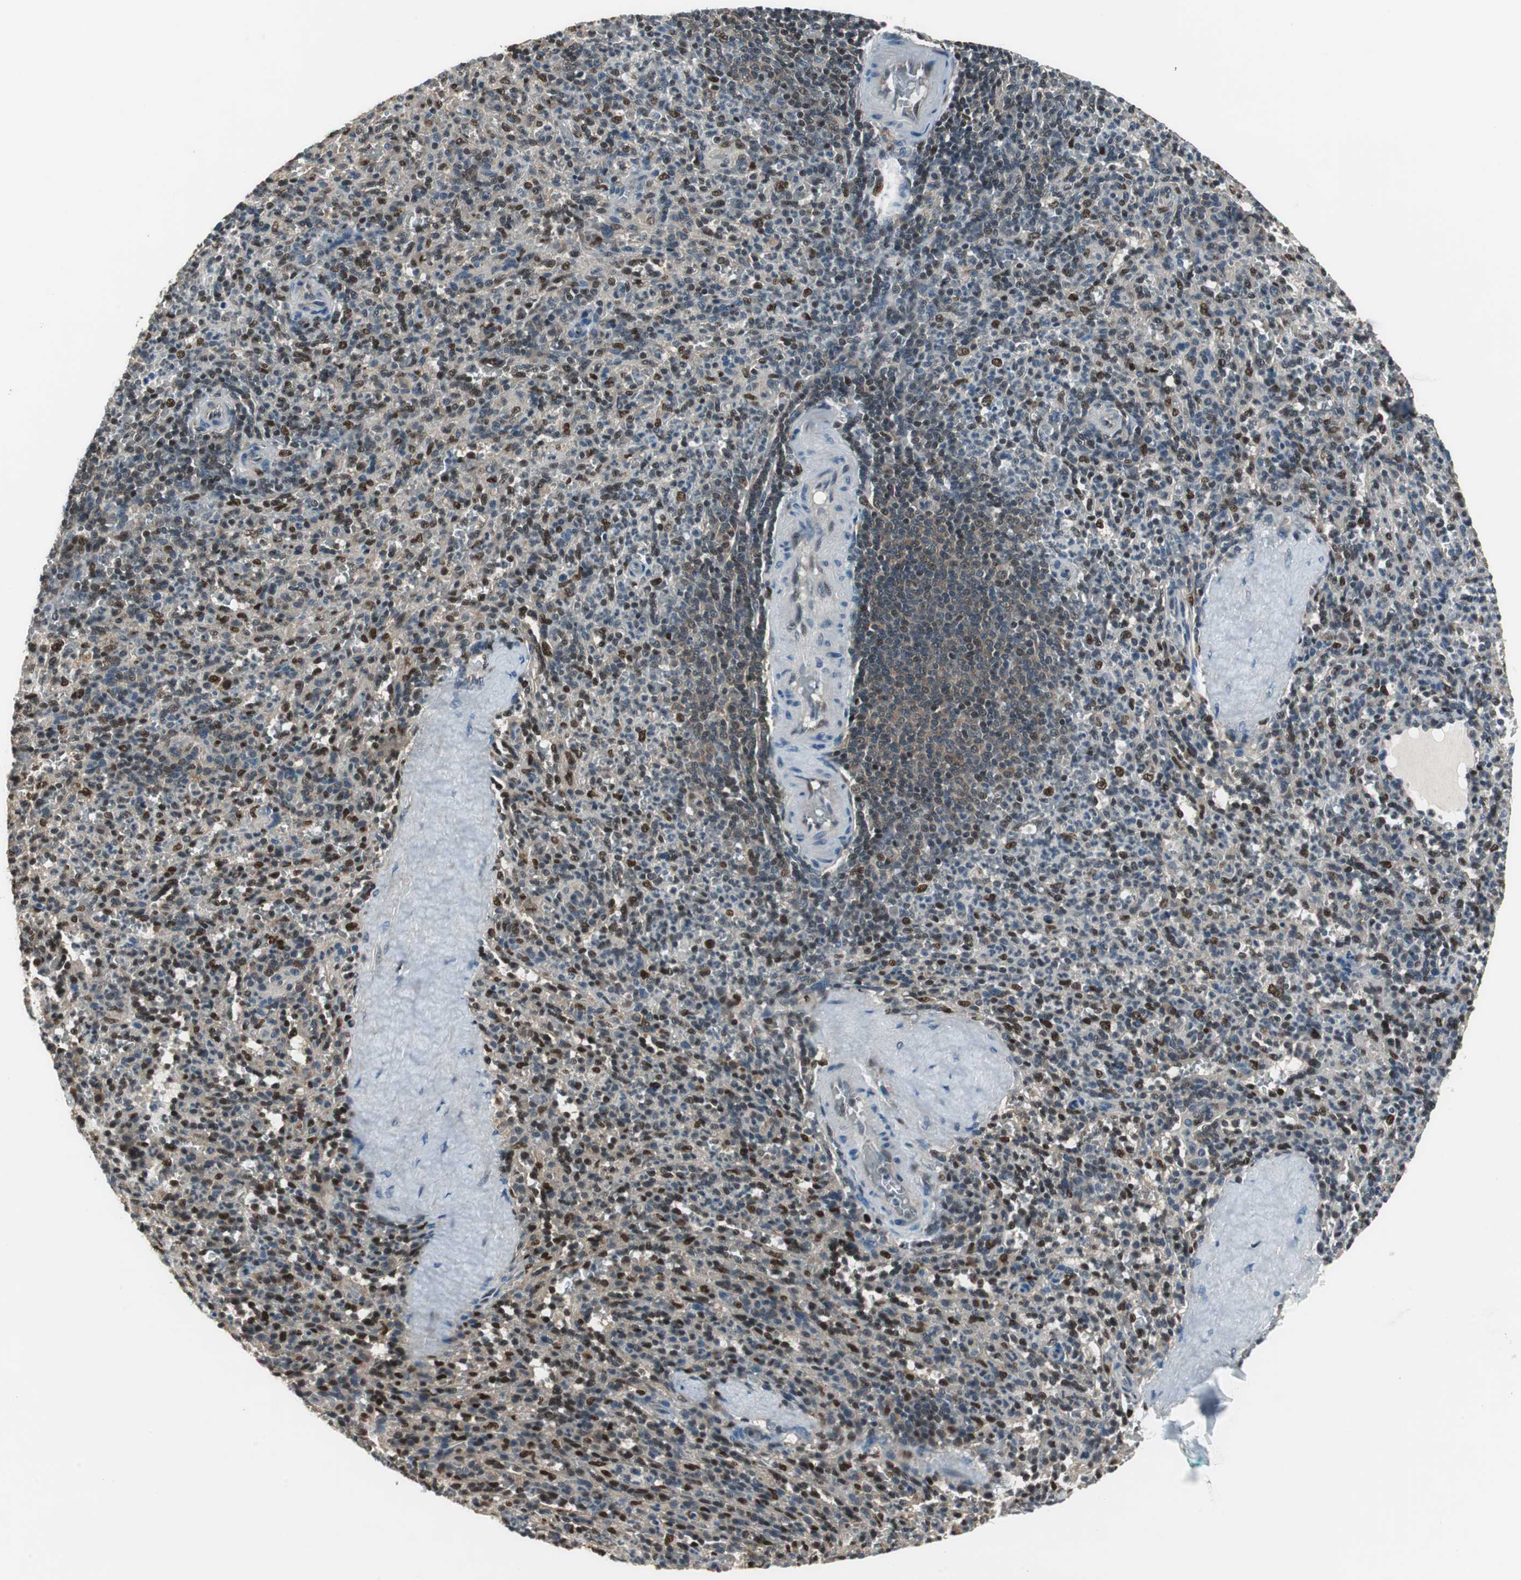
{"staining": {"intensity": "moderate", "quantity": "<25%", "location": "cytoplasmic/membranous,nuclear"}, "tissue": "spleen", "cell_type": "Cells in red pulp", "image_type": "normal", "snomed": [{"axis": "morphology", "description": "Normal tissue, NOS"}, {"axis": "topography", "description": "Spleen"}], "caption": "Normal spleen was stained to show a protein in brown. There is low levels of moderate cytoplasmic/membranous,nuclear staining in about <25% of cells in red pulp. (Stains: DAB (3,3'-diaminobenzidine) in brown, nuclei in blue, Microscopy: brightfield microscopy at high magnification).", "gene": "MAFB", "patient": {"sex": "male", "age": 36}}